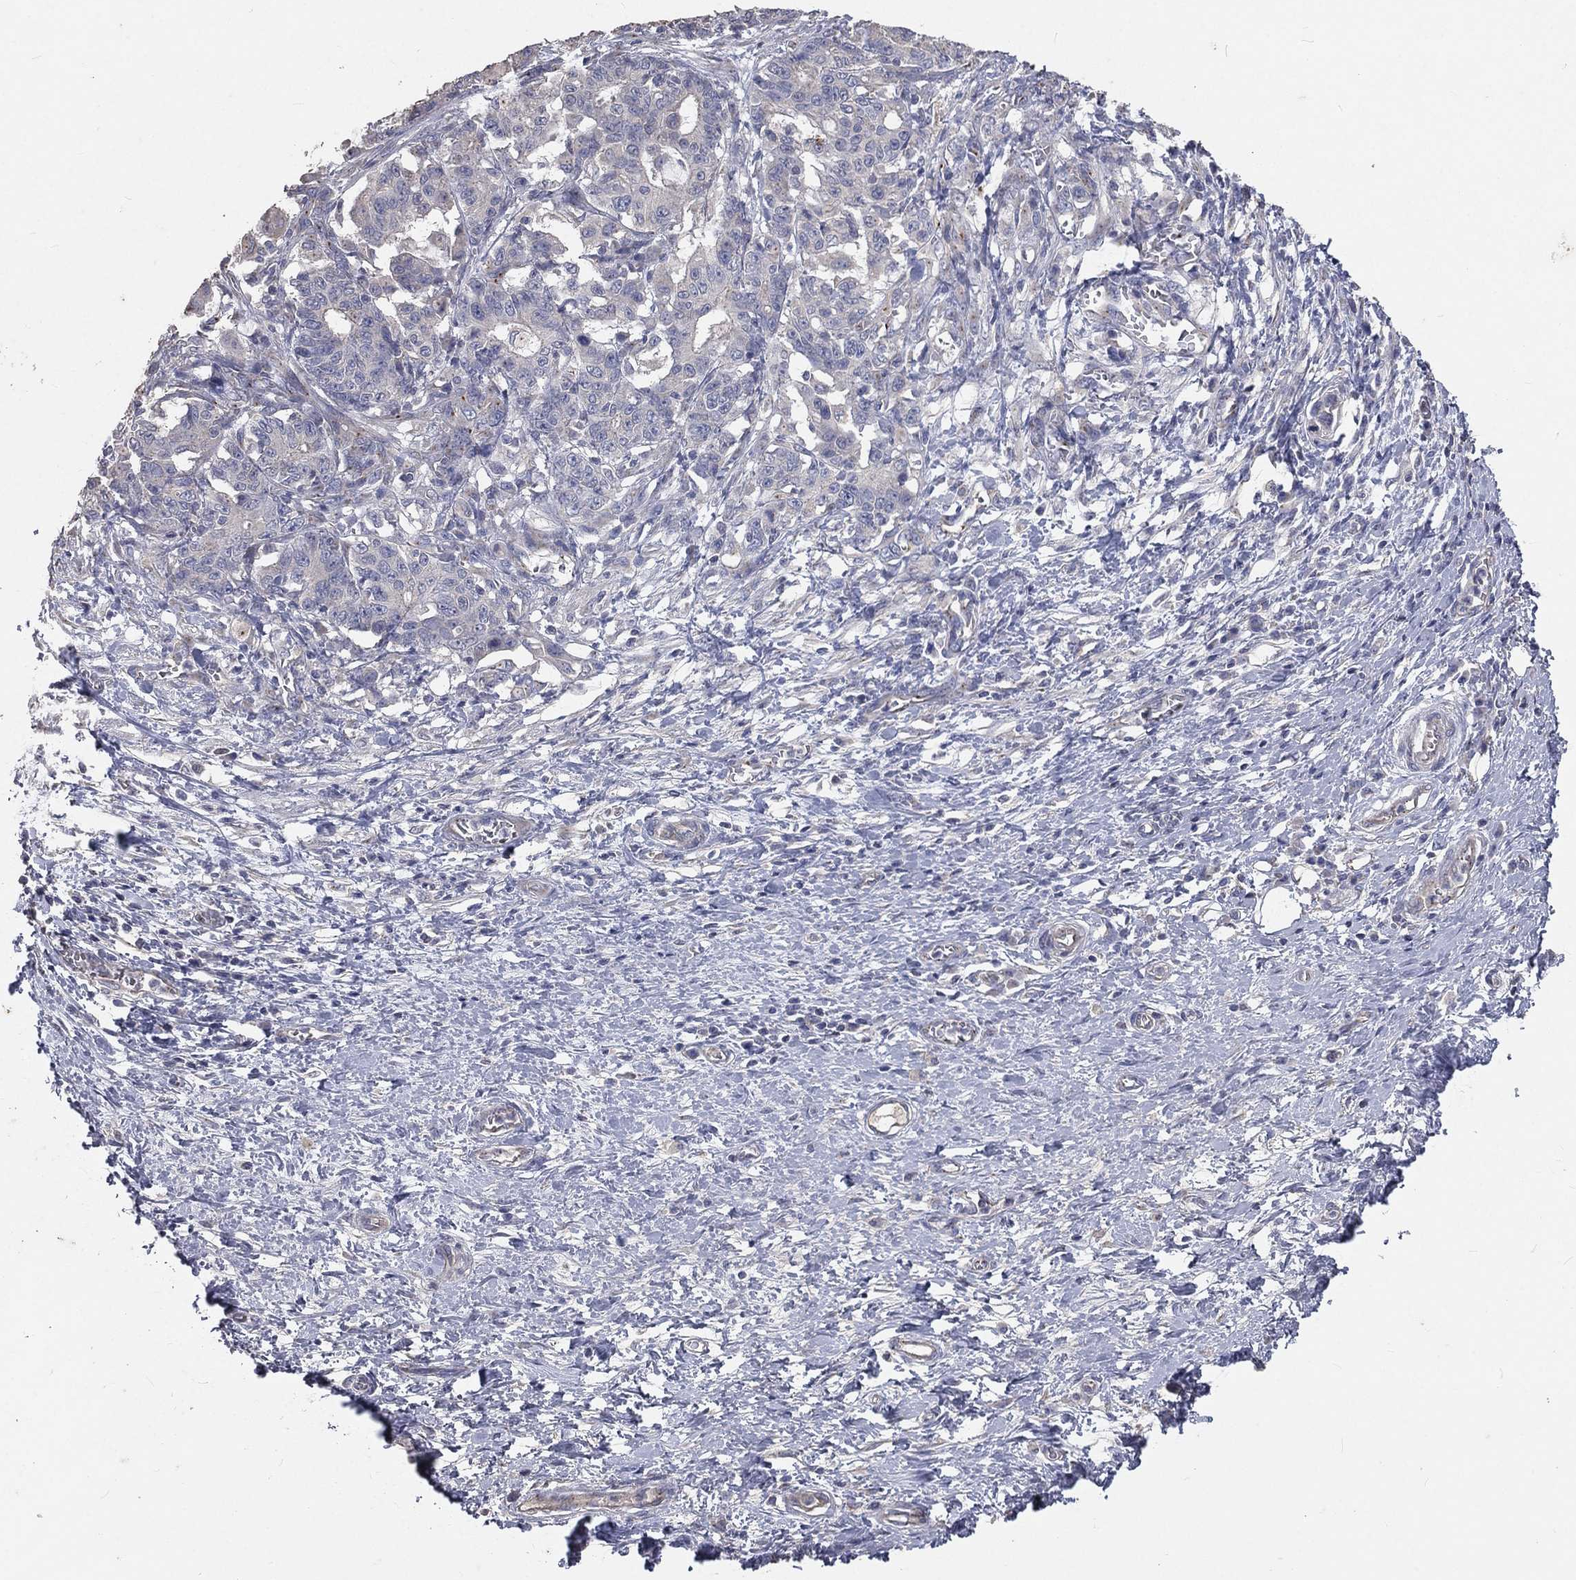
{"staining": {"intensity": "negative", "quantity": "none", "location": "none"}, "tissue": "stomach cancer", "cell_type": "Tumor cells", "image_type": "cancer", "snomed": [{"axis": "morphology", "description": "Normal tissue, NOS"}, {"axis": "morphology", "description": "Adenocarcinoma, NOS"}, {"axis": "topography", "description": "Stomach"}], "caption": "This micrograph is of stomach cancer (adenocarcinoma) stained with IHC to label a protein in brown with the nuclei are counter-stained blue. There is no positivity in tumor cells.", "gene": "CROCC", "patient": {"sex": "female", "age": 64}}